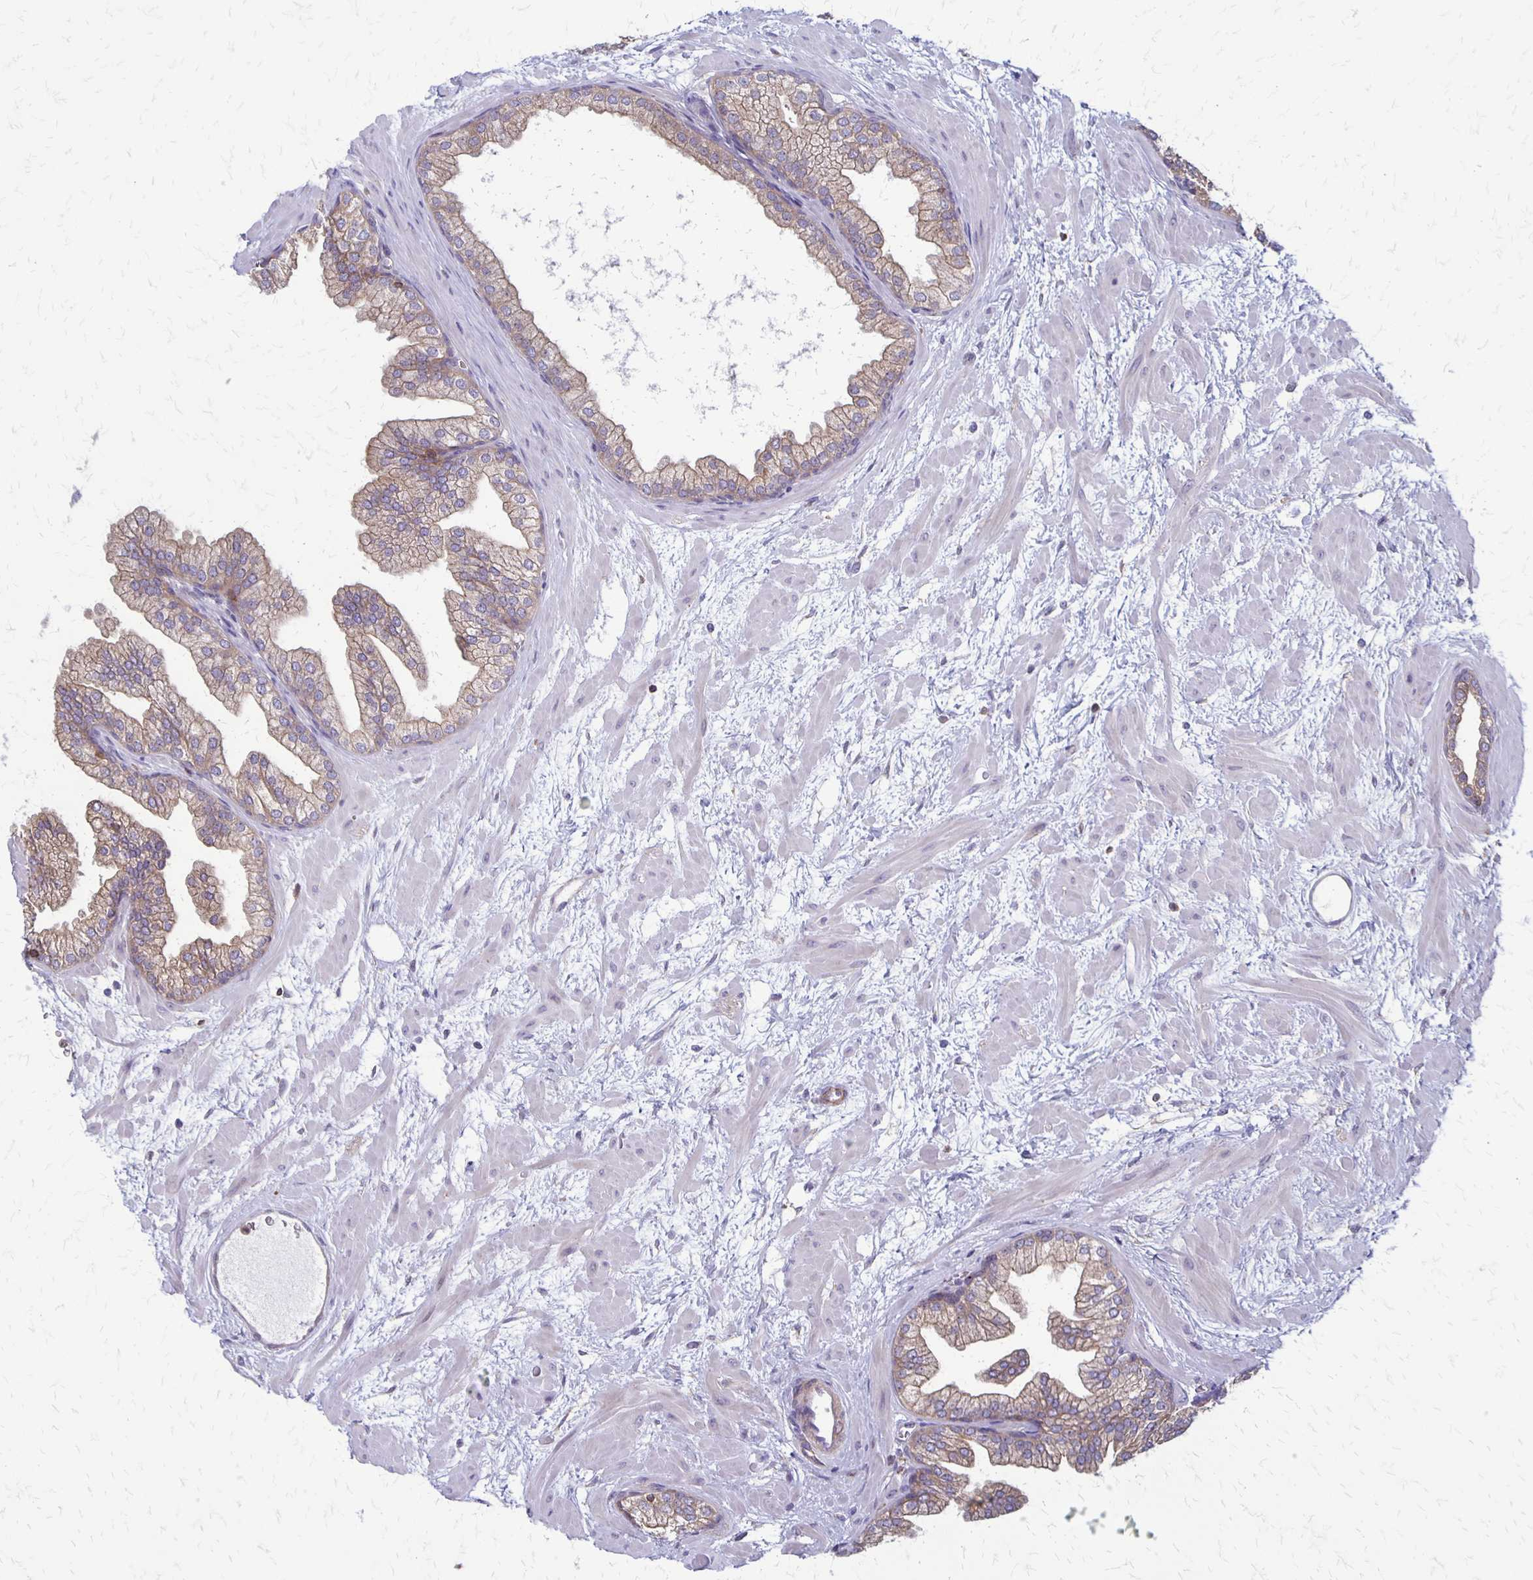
{"staining": {"intensity": "weak", "quantity": "25%-75%", "location": "cytoplasmic/membranous"}, "tissue": "prostate", "cell_type": "Glandular cells", "image_type": "normal", "snomed": [{"axis": "morphology", "description": "Normal tissue, NOS"}, {"axis": "topography", "description": "Prostate"}], "caption": "Immunohistochemistry (IHC) (DAB (3,3'-diaminobenzidine)) staining of benign human prostate demonstrates weak cytoplasmic/membranous protein positivity in approximately 25%-75% of glandular cells.", "gene": "SEPTIN5", "patient": {"sex": "male", "age": 37}}